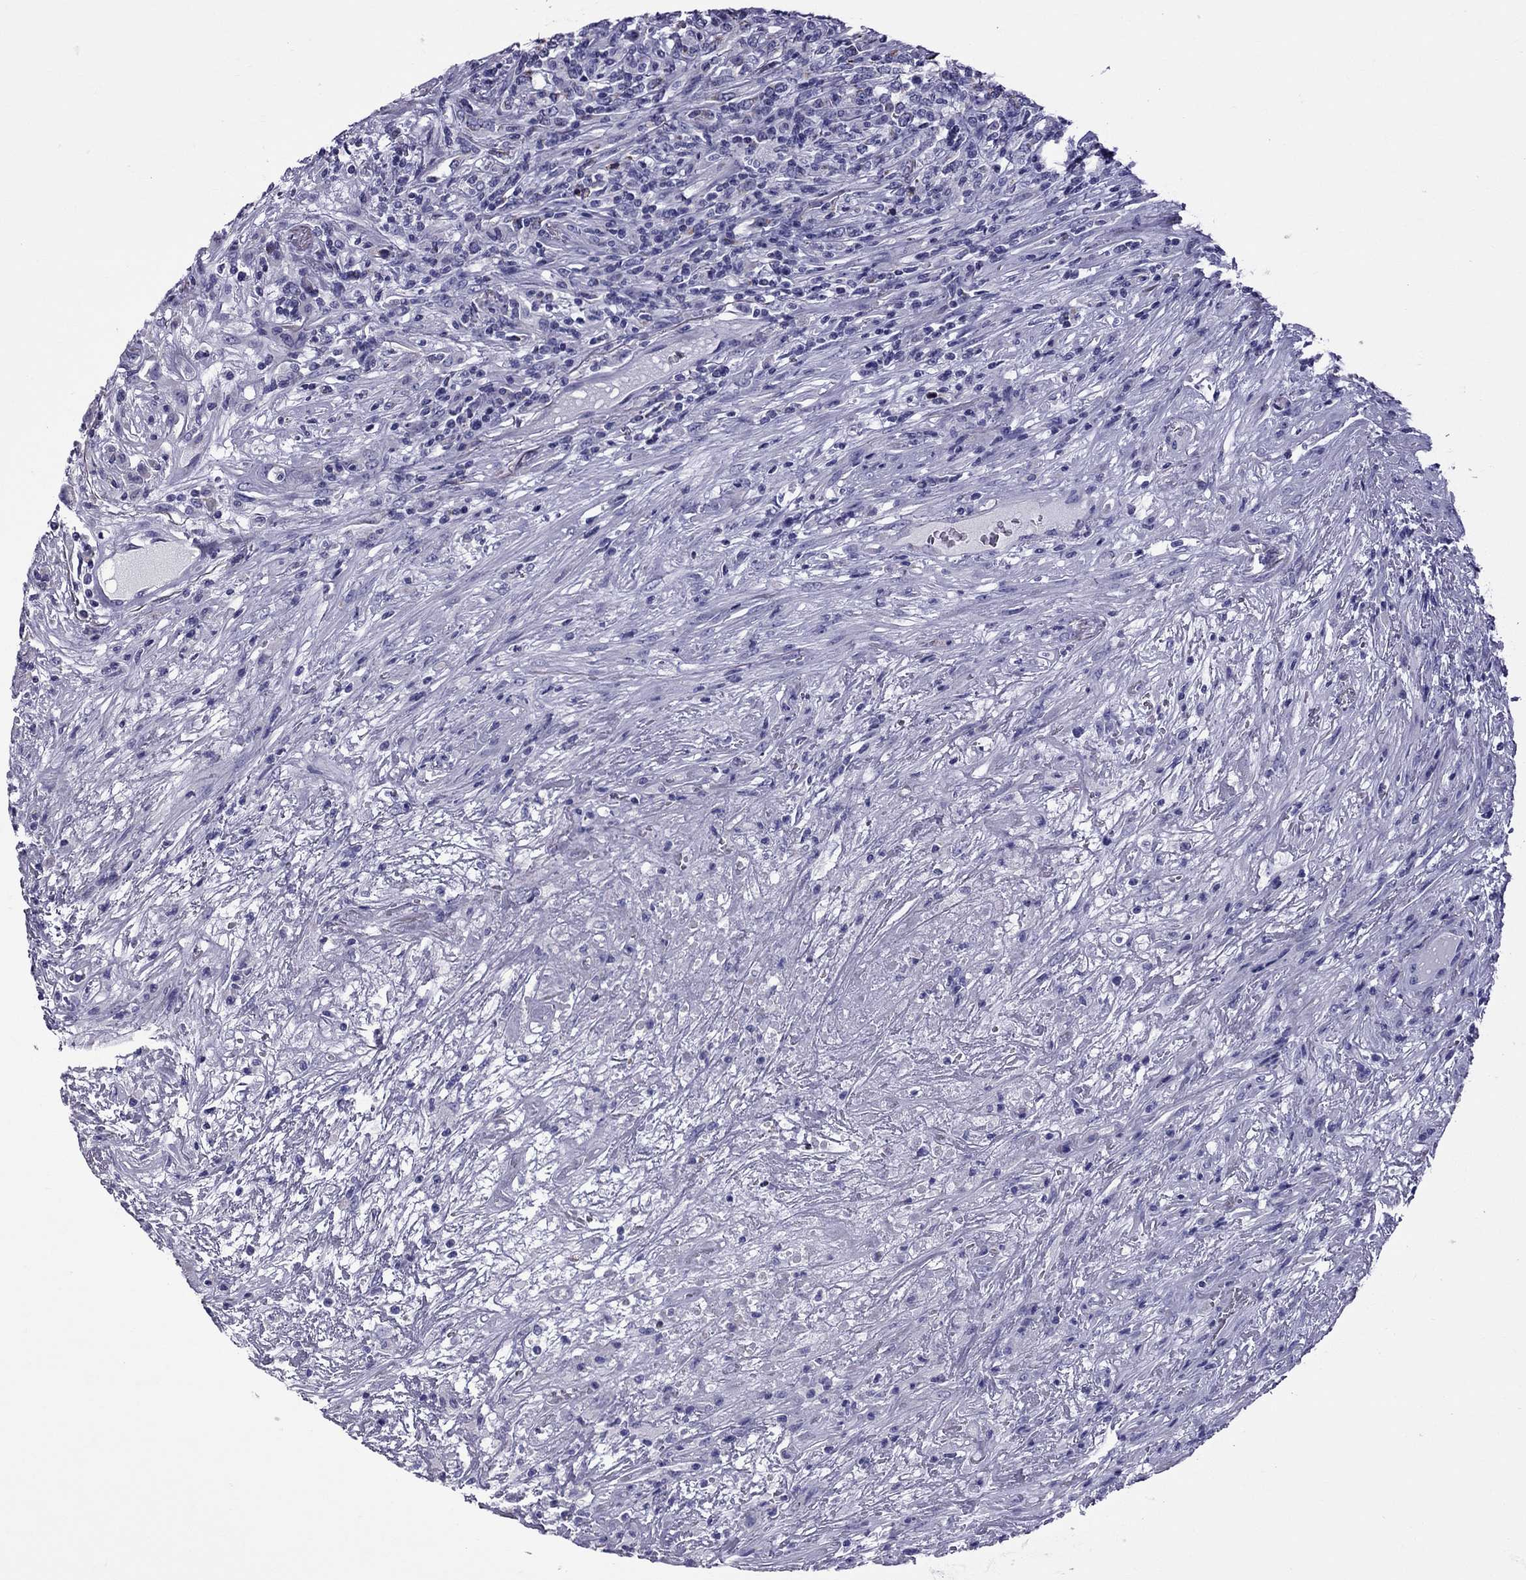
{"staining": {"intensity": "negative", "quantity": "none", "location": "none"}, "tissue": "lymphoma", "cell_type": "Tumor cells", "image_type": "cancer", "snomed": [{"axis": "morphology", "description": "Malignant lymphoma, non-Hodgkin's type, High grade"}, {"axis": "topography", "description": "Lung"}], "caption": "An immunohistochemistry (IHC) image of high-grade malignant lymphoma, non-Hodgkin's type is shown. There is no staining in tumor cells of high-grade malignant lymphoma, non-Hodgkin's type. The staining is performed using DAB brown chromogen with nuclei counter-stained in using hematoxylin.", "gene": "TTLL13", "patient": {"sex": "male", "age": 79}}